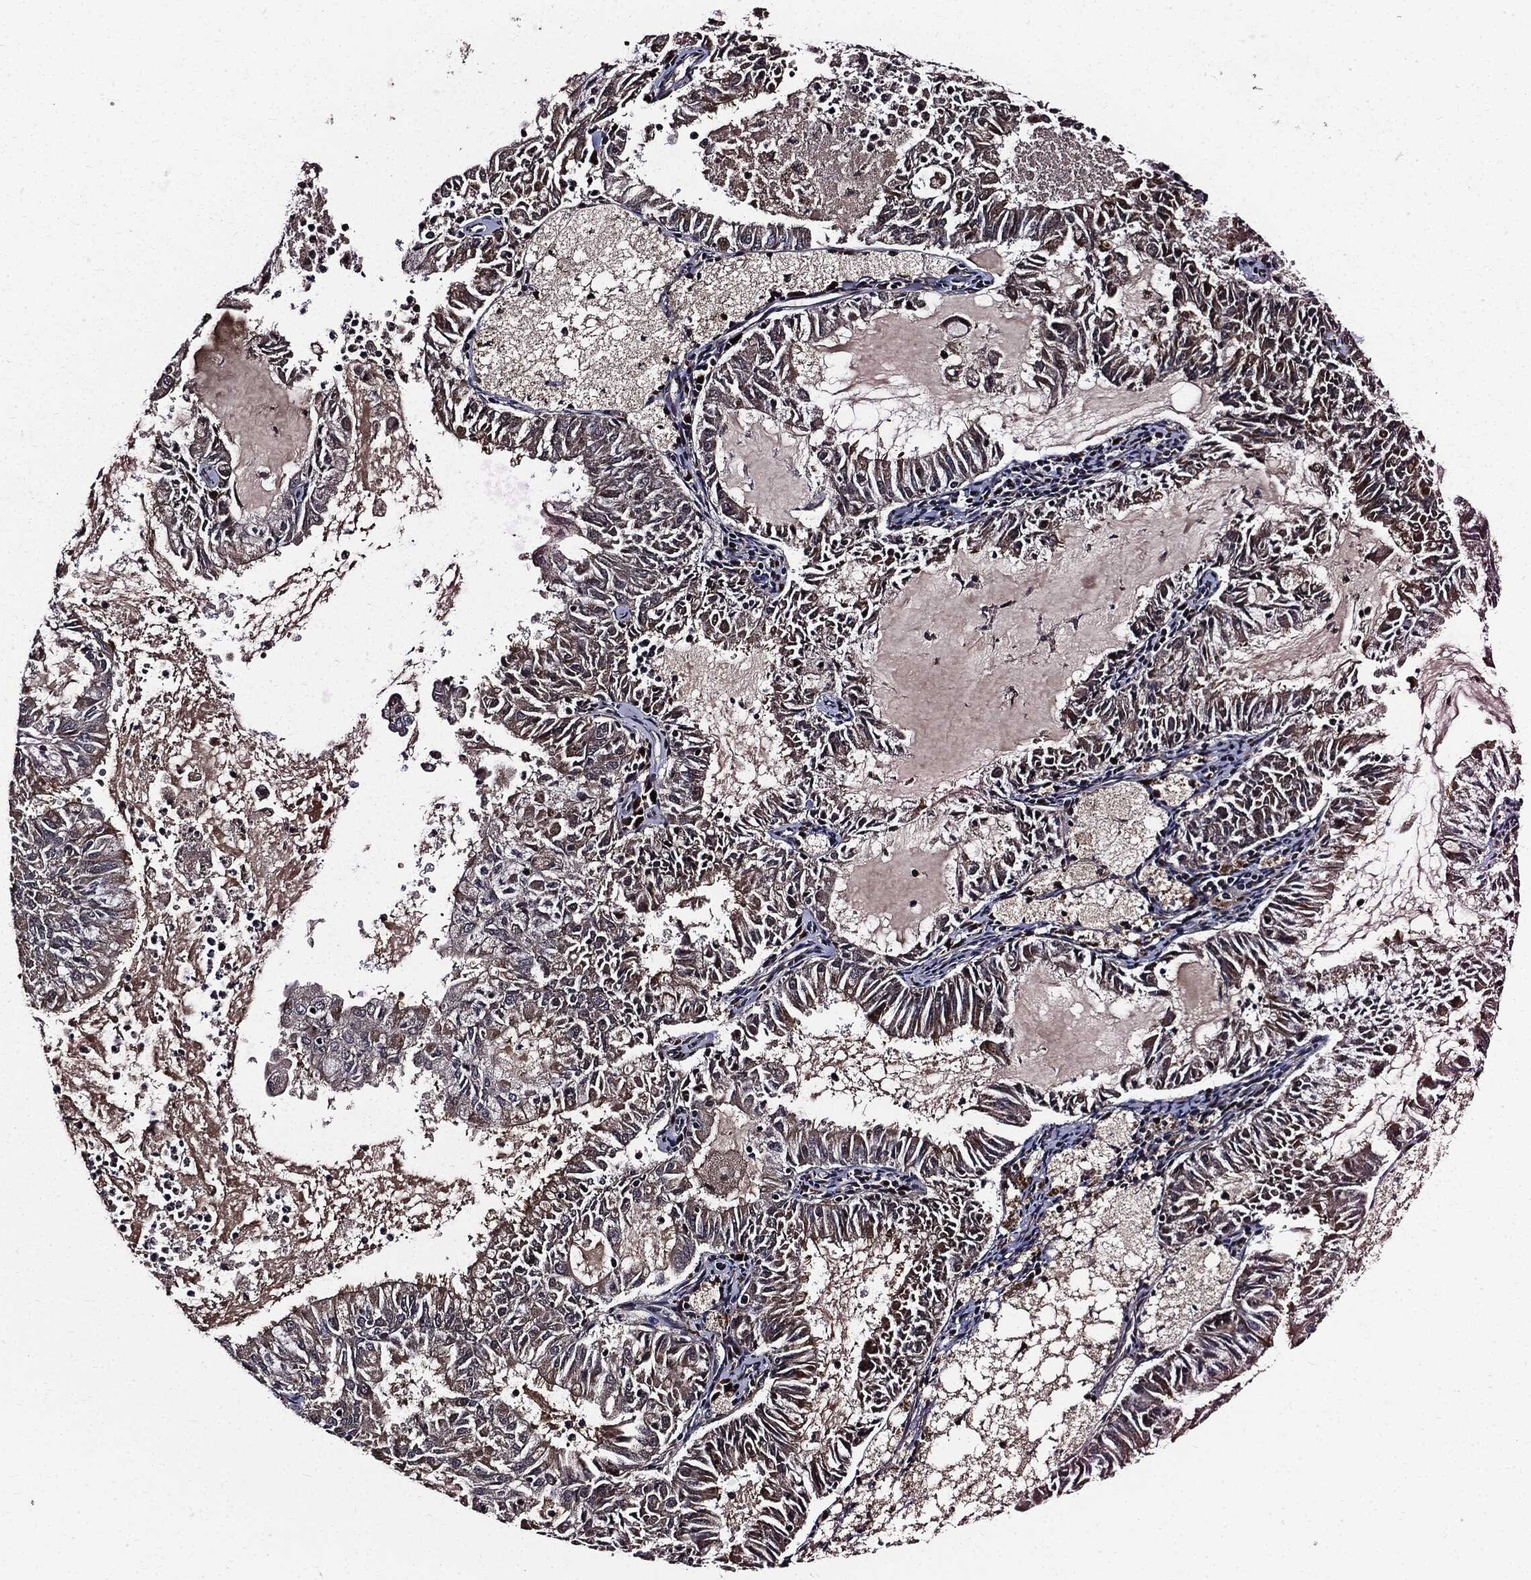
{"staining": {"intensity": "weak", "quantity": "25%-75%", "location": "cytoplasmic/membranous"}, "tissue": "endometrial cancer", "cell_type": "Tumor cells", "image_type": "cancer", "snomed": [{"axis": "morphology", "description": "Adenocarcinoma, NOS"}, {"axis": "topography", "description": "Endometrium"}], "caption": "Human adenocarcinoma (endometrial) stained for a protein (brown) reveals weak cytoplasmic/membranous positive expression in approximately 25%-75% of tumor cells.", "gene": "HTT", "patient": {"sex": "female", "age": 57}}